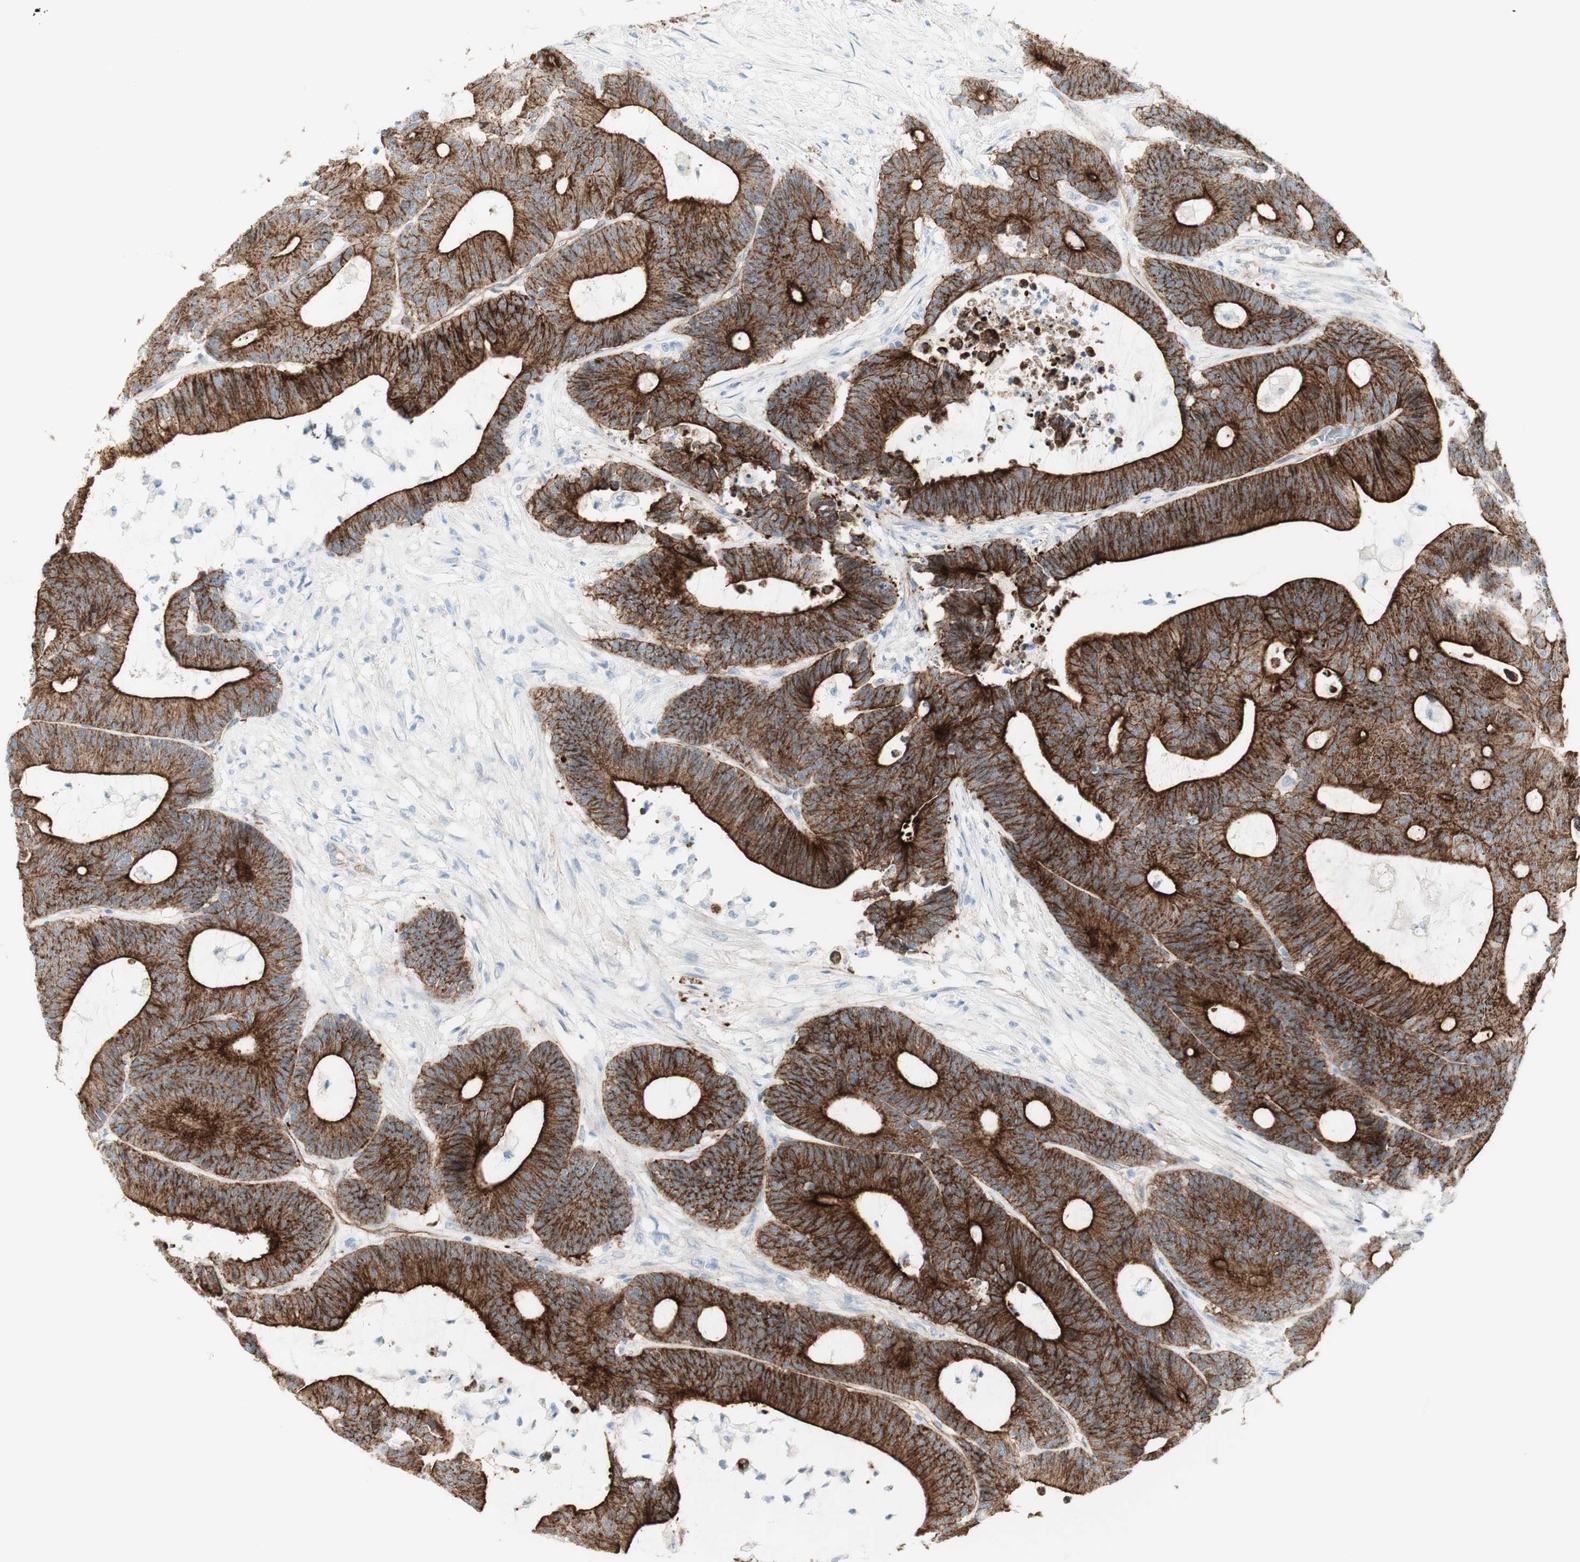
{"staining": {"intensity": "strong", "quantity": ">75%", "location": "cytoplasmic/membranous"}, "tissue": "colorectal cancer", "cell_type": "Tumor cells", "image_type": "cancer", "snomed": [{"axis": "morphology", "description": "Adenocarcinoma, NOS"}, {"axis": "topography", "description": "Colon"}], "caption": "Protein staining of colorectal cancer tissue reveals strong cytoplasmic/membranous staining in approximately >75% of tumor cells.", "gene": "MYO6", "patient": {"sex": "female", "age": 84}}